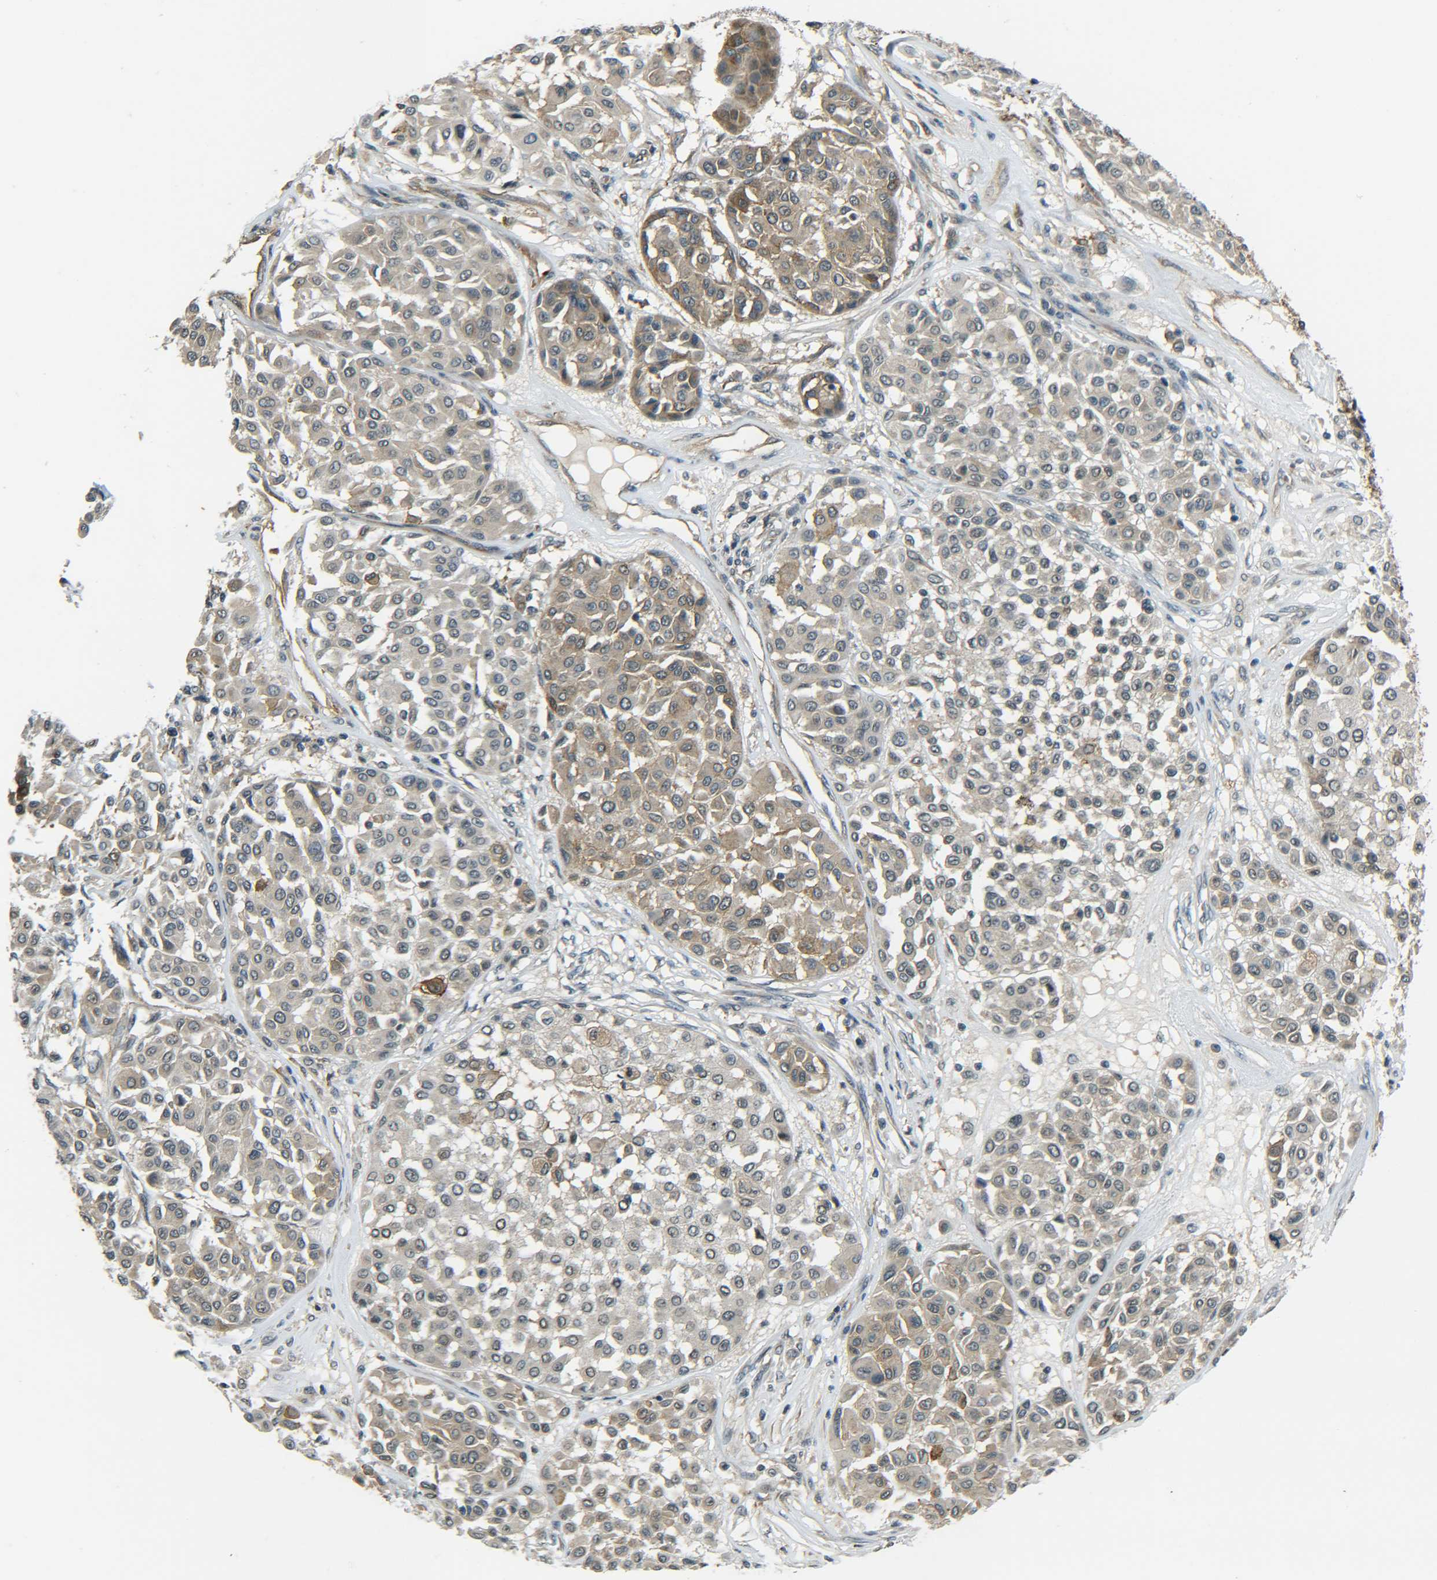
{"staining": {"intensity": "weak", "quantity": ">75%", "location": "cytoplasmic/membranous"}, "tissue": "melanoma", "cell_type": "Tumor cells", "image_type": "cancer", "snomed": [{"axis": "morphology", "description": "Malignant melanoma, Metastatic site"}, {"axis": "topography", "description": "Soft tissue"}], "caption": "Immunohistochemistry (IHC) (DAB) staining of malignant melanoma (metastatic site) shows weak cytoplasmic/membranous protein staining in about >75% of tumor cells. Ihc stains the protein in brown and the nuclei are stained blue.", "gene": "DAB2", "patient": {"sex": "male", "age": 41}}